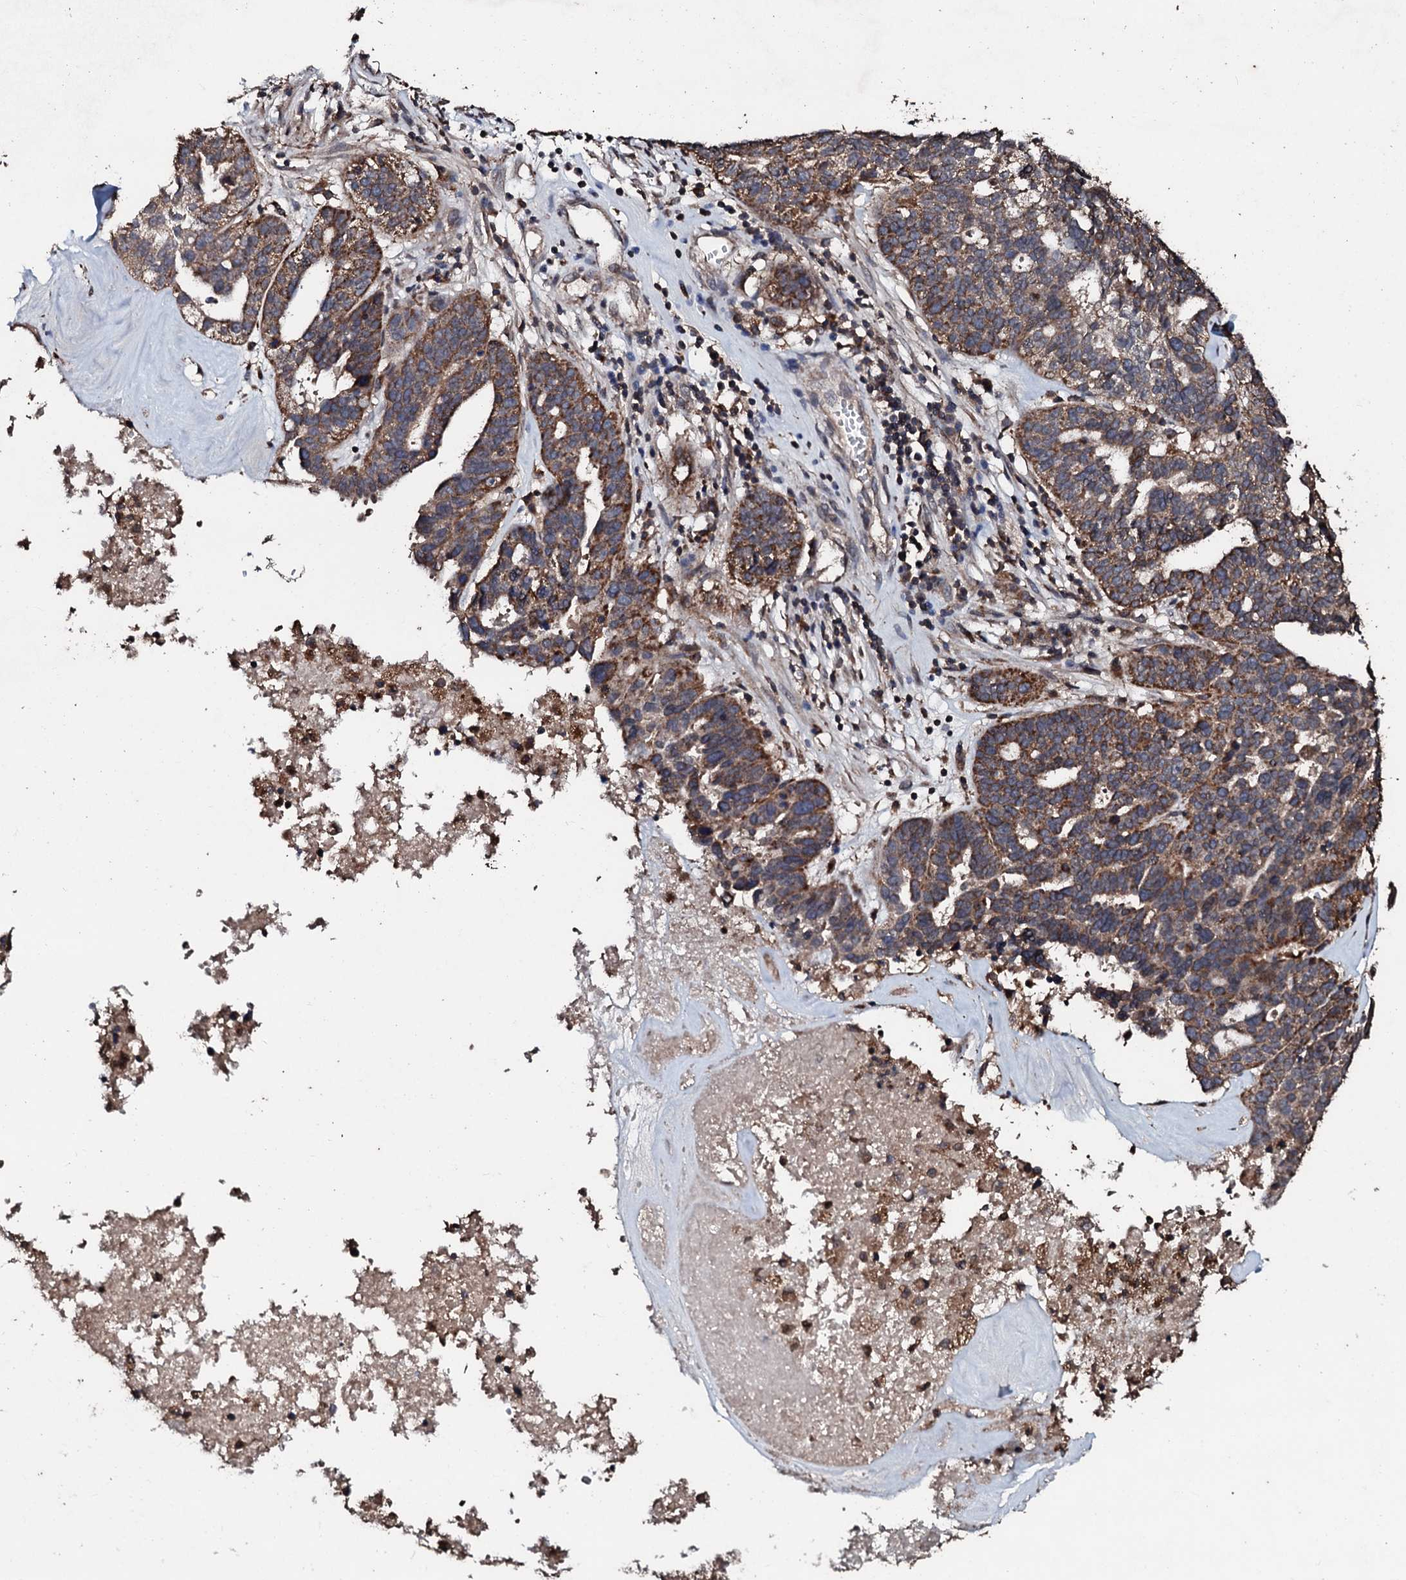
{"staining": {"intensity": "moderate", "quantity": ">75%", "location": "cytoplasmic/membranous"}, "tissue": "ovarian cancer", "cell_type": "Tumor cells", "image_type": "cancer", "snomed": [{"axis": "morphology", "description": "Cystadenocarcinoma, serous, NOS"}, {"axis": "topography", "description": "Ovary"}], "caption": "Immunohistochemical staining of human ovarian serous cystadenocarcinoma reveals moderate cytoplasmic/membranous protein positivity in about >75% of tumor cells.", "gene": "SDHAF2", "patient": {"sex": "female", "age": 59}}